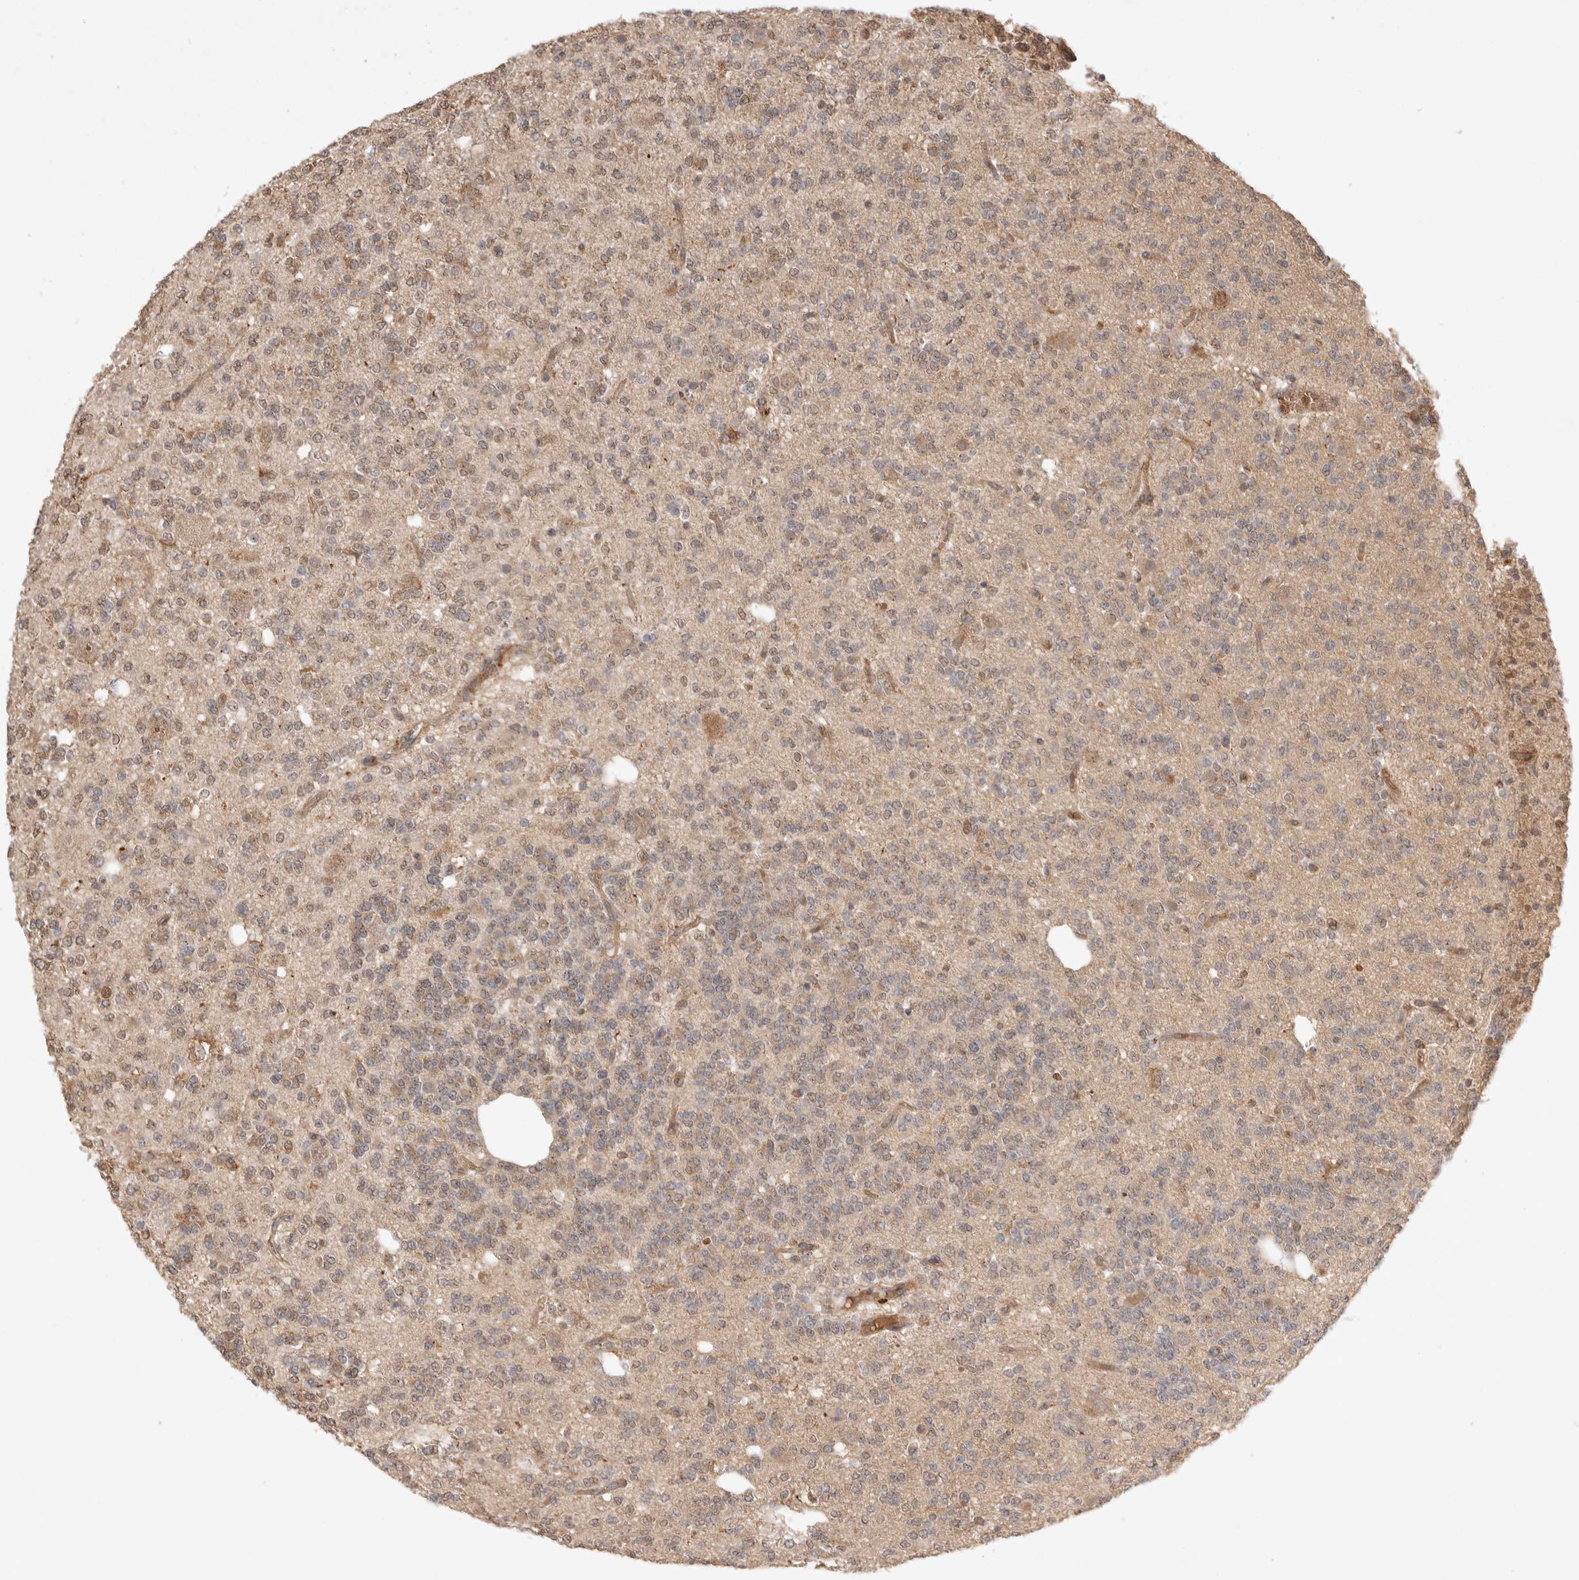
{"staining": {"intensity": "weak", "quantity": ">75%", "location": "cytoplasmic/membranous"}, "tissue": "glioma", "cell_type": "Tumor cells", "image_type": "cancer", "snomed": [{"axis": "morphology", "description": "Glioma, malignant, Low grade"}, {"axis": "topography", "description": "Brain"}], "caption": "The immunohistochemical stain labels weak cytoplasmic/membranous expression in tumor cells of malignant low-grade glioma tissue. (Brightfield microscopy of DAB IHC at high magnification).", "gene": "FAM221A", "patient": {"sex": "male", "age": 38}}